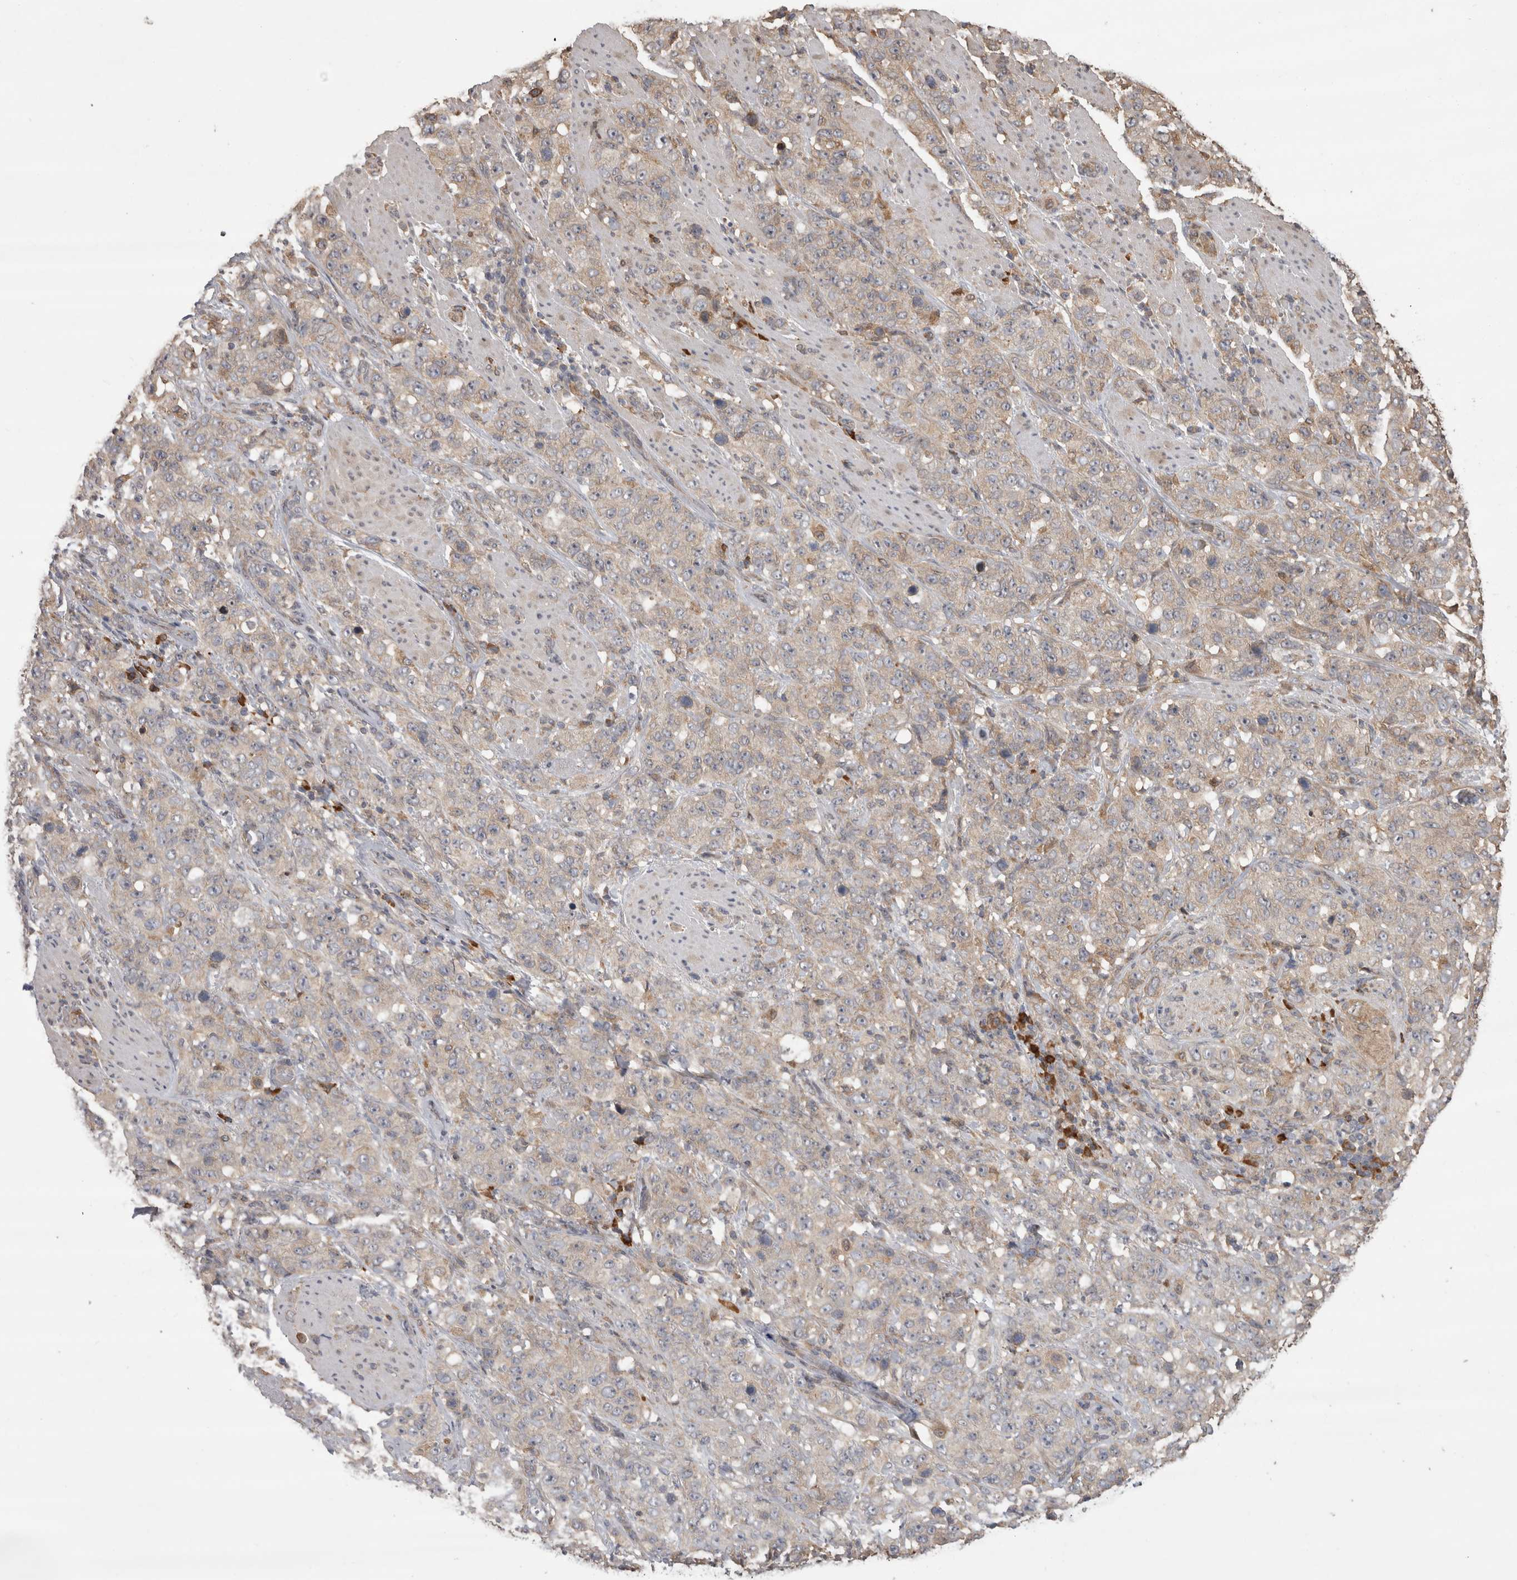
{"staining": {"intensity": "weak", "quantity": "<25%", "location": "cytoplasmic/membranous"}, "tissue": "stomach cancer", "cell_type": "Tumor cells", "image_type": "cancer", "snomed": [{"axis": "morphology", "description": "Adenocarcinoma, NOS"}, {"axis": "topography", "description": "Stomach"}], "caption": "Tumor cells are negative for brown protein staining in stomach cancer (adenocarcinoma).", "gene": "TBCE", "patient": {"sex": "male", "age": 48}}